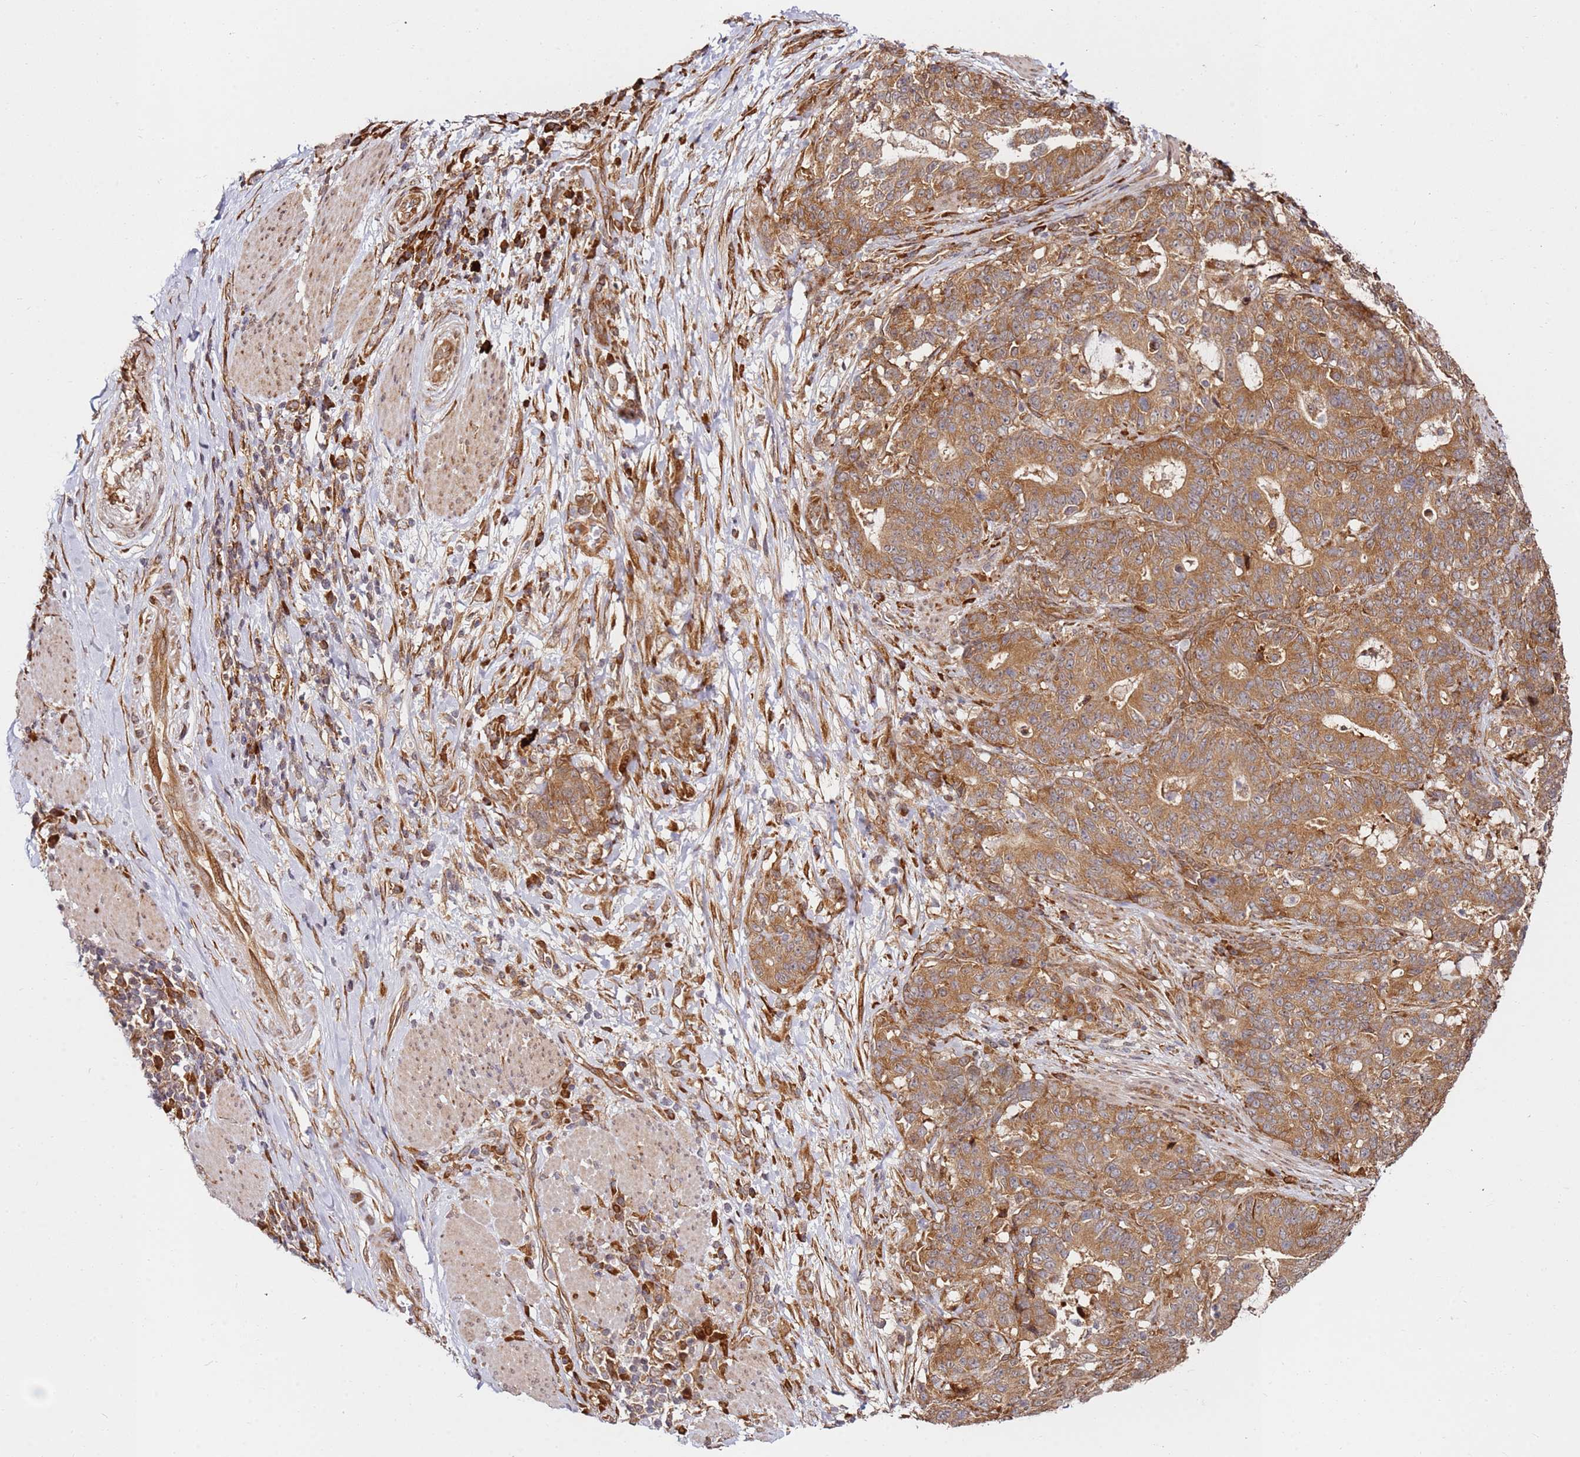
{"staining": {"intensity": "moderate", "quantity": ">75%", "location": "cytoplasmic/membranous"}, "tissue": "stomach cancer", "cell_type": "Tumor cells", "image_type": "cancer", "snomed": [{"axis": "morphology", "description": "Normal tissue, NOS"}, {"axis": "morphology", "description": "Adenocarcinoma, NOS"}, {"axis": "topography", "description": "Stomach"}], "caption": "This photomicrograph reveals stomach cancer (adenocarcinoma) stained with immunohistochemistry (IHC) to label a protein in brown. The cytoplasmic/membranous of tumor cells show moderate positivity for the protein. Nuclei are counter-stained blue.", "gene": "RPS3A", "patient": {"sex": "female", "age": 64}}